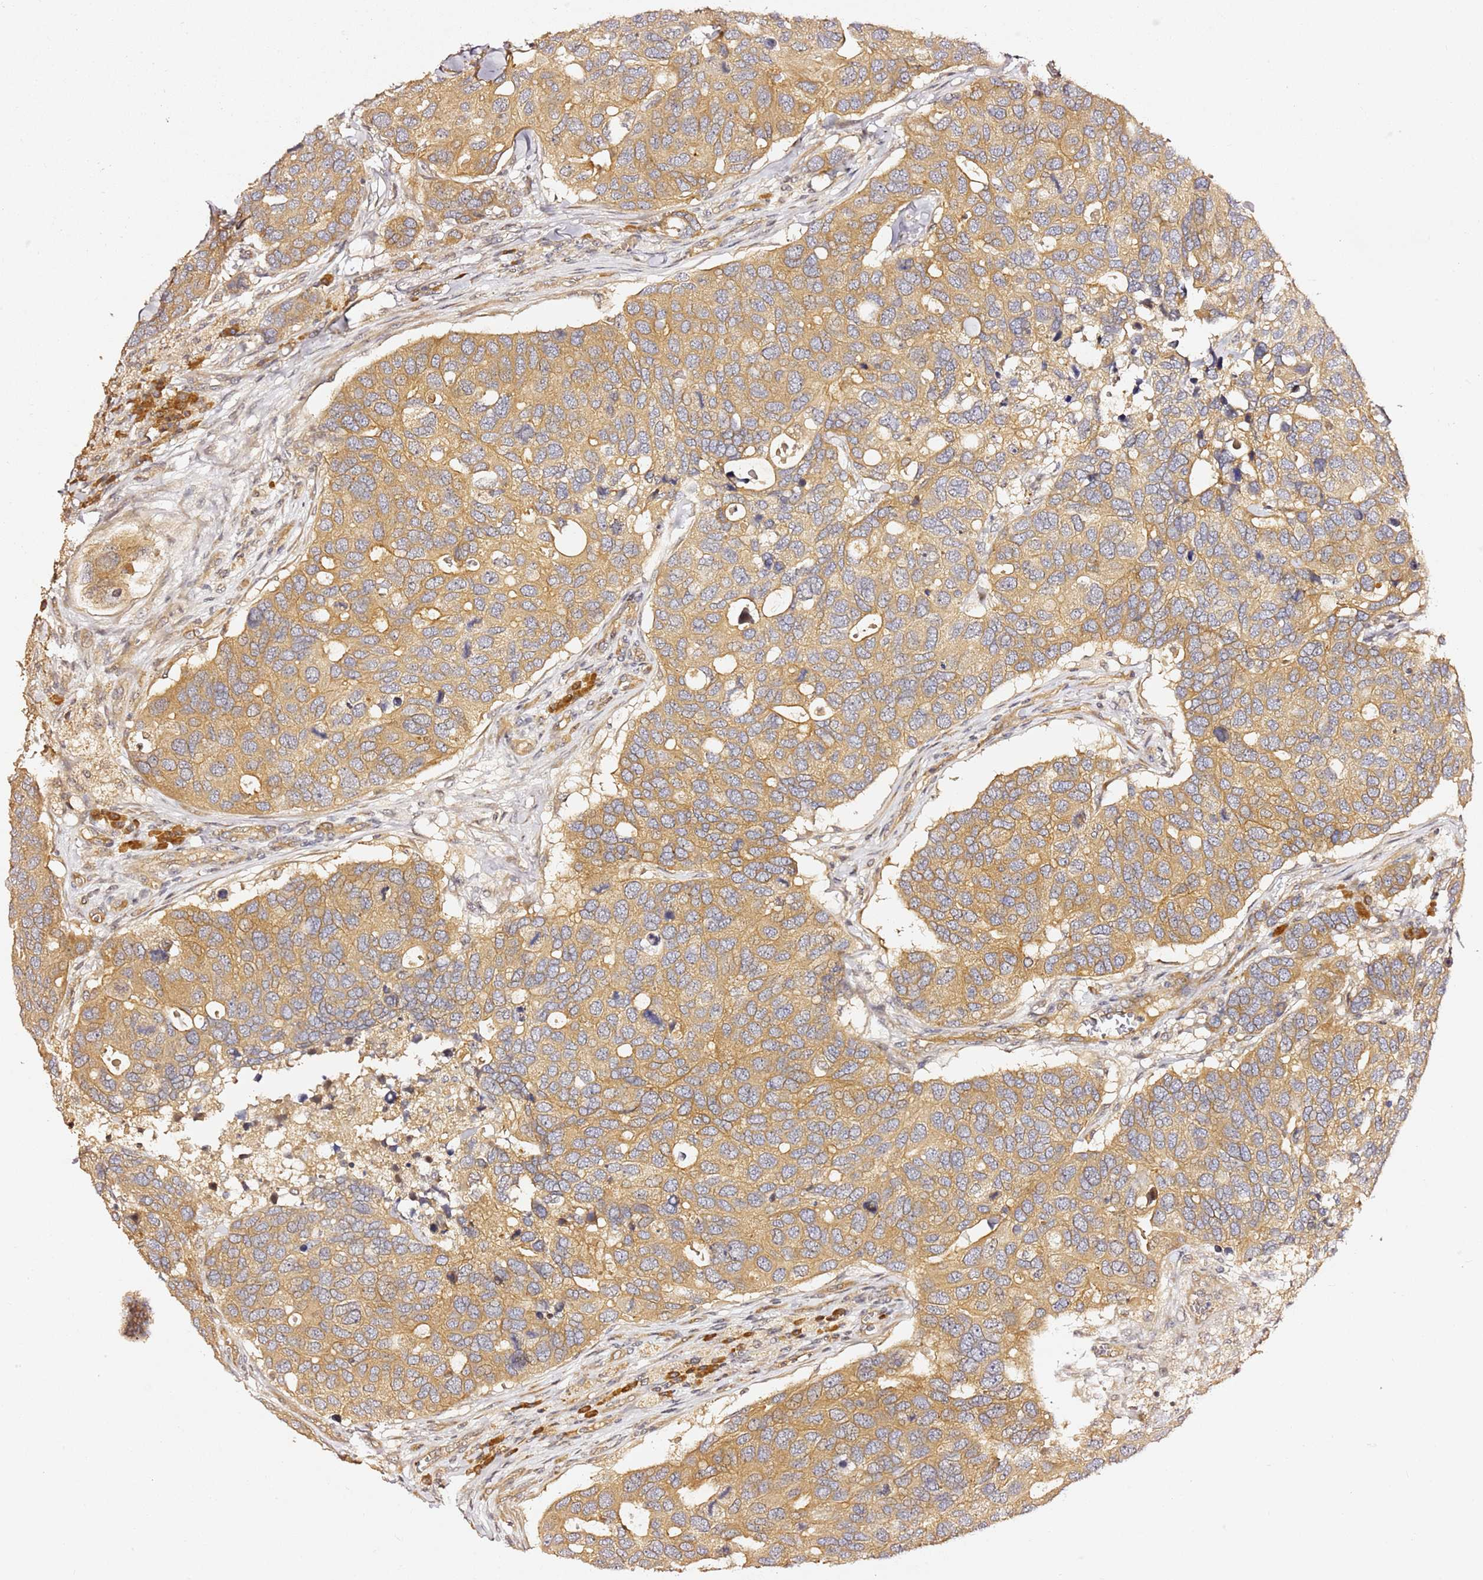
{"staining": {"intensity": "moderate", "quantity": ">75%", "location": "cytoplasmic/membranous"}, "tissue": "breast cancer", "cell_type": "Tumor cells", "image_type": "cancer", "snomed": [{"axis": "morphology", "description": "Duct carcinoma"}, {"axis": "topography", "description": "Breast"}], "caption": "An IHC image of tumor tissue is shown. Protein staining in brown labels moderate cytoplasmic/membranous positivity in infiltrating ductal carcinoma (breast) within tumor cells.", "gene": "OSBPL2", "patient": {"sex": "female", "age": 83}}